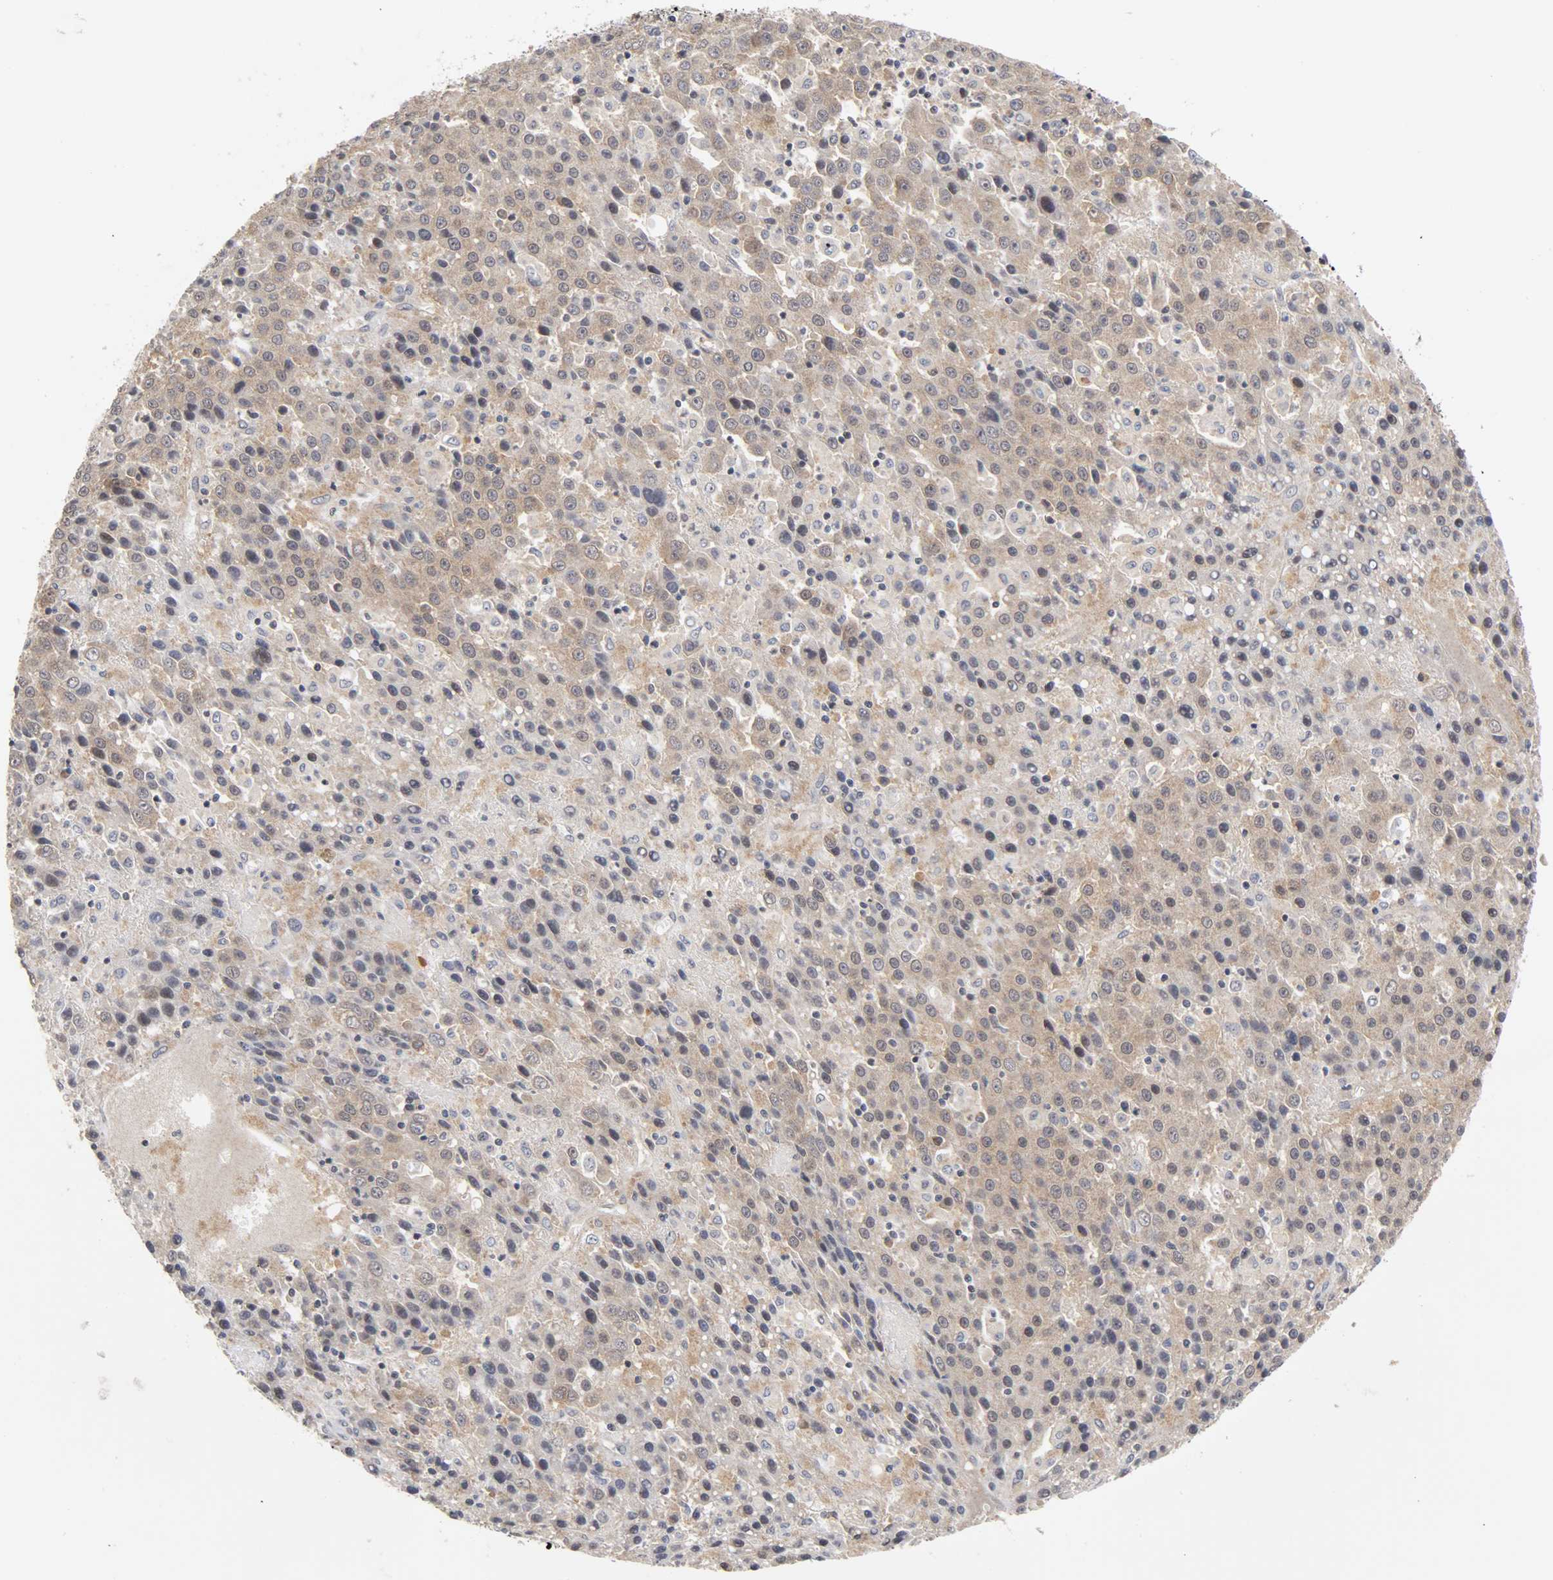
{"staining": {"intensity": "moderate", "quantity": "25%-75%", "location": "cytoplasmic/membranous,nuclear"}, "tissue": "liver cancer", "cell_type": "Tumor cells", "image_type": "cancer", "snomed": [{"axis": "morphology", "description": "Carcinoma, Hepatocellular, NOS"}, {"axis": "topography", "description": "Liver"}], "caption": "Tumor cells display medium levels of moderate cytoplasmic/membranous and nuclear positivity in approximately 25%-75% of cells in human hepatocellular carcinoma (liver).", "gene": "UBE2M", "patient": {"sex": "female", "age": 53}}